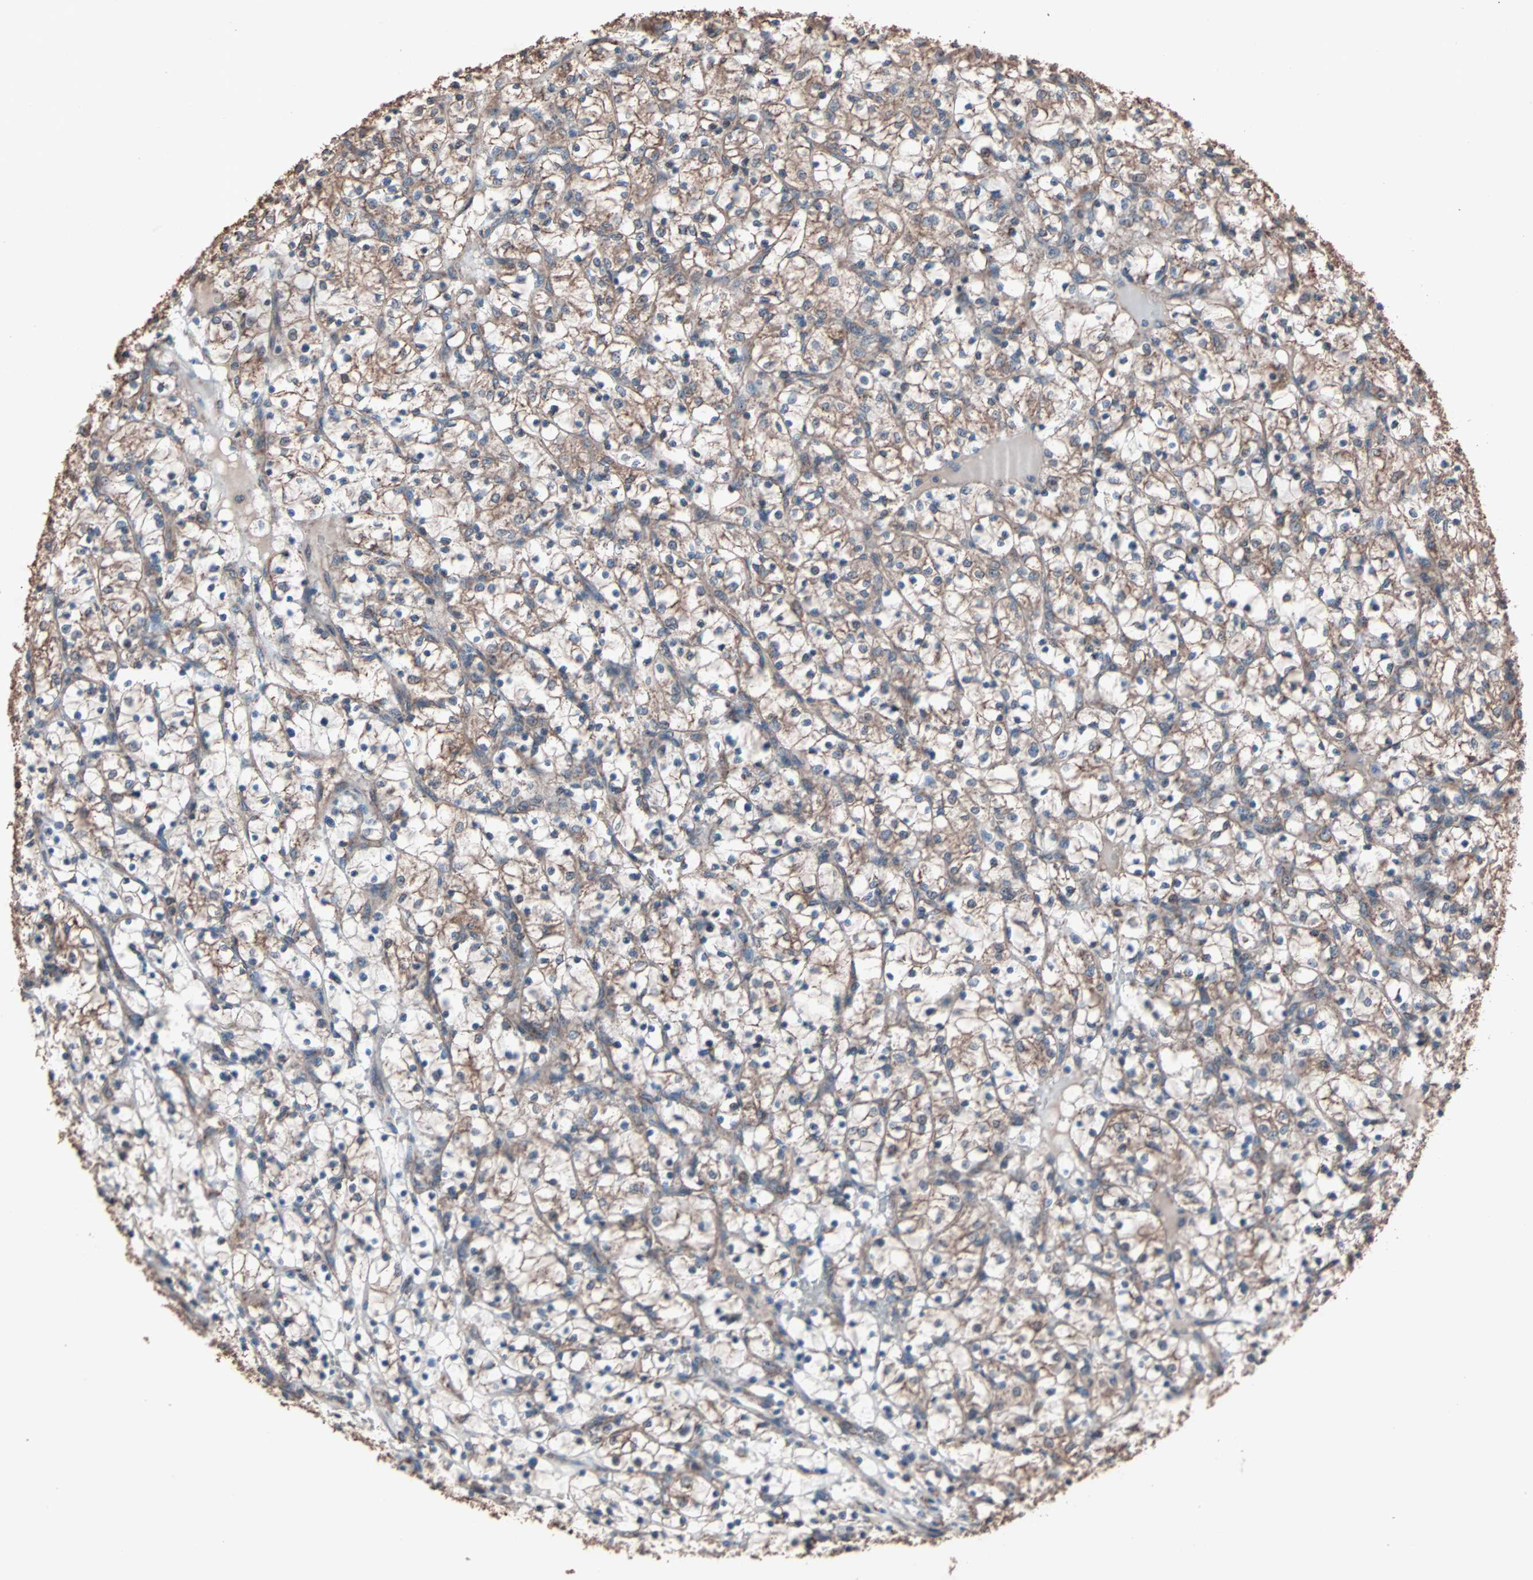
{"staining": {"intensity": "moderate", "quantity": "25%-75%", "location": "cytoplasmic/membranous"}, "tissue": "renal cancer", "cell_type": "Tumor cells", "image_type": "cancer", "snomed": [{"axis": "morphology", "description": "Adenocarcinoma, NOS"}, {"axis": "topography", "description": "Kidney"}], "caption": "There is medium levels of moderate cytoplasmic/membranous positivity in tumor cells of renal cancer (adenocarcinoma), as demonstrated by immunohistochemical staining (brown color).", "gene": "MRPL2", "patient": {"sex": "female", "age": 69}}